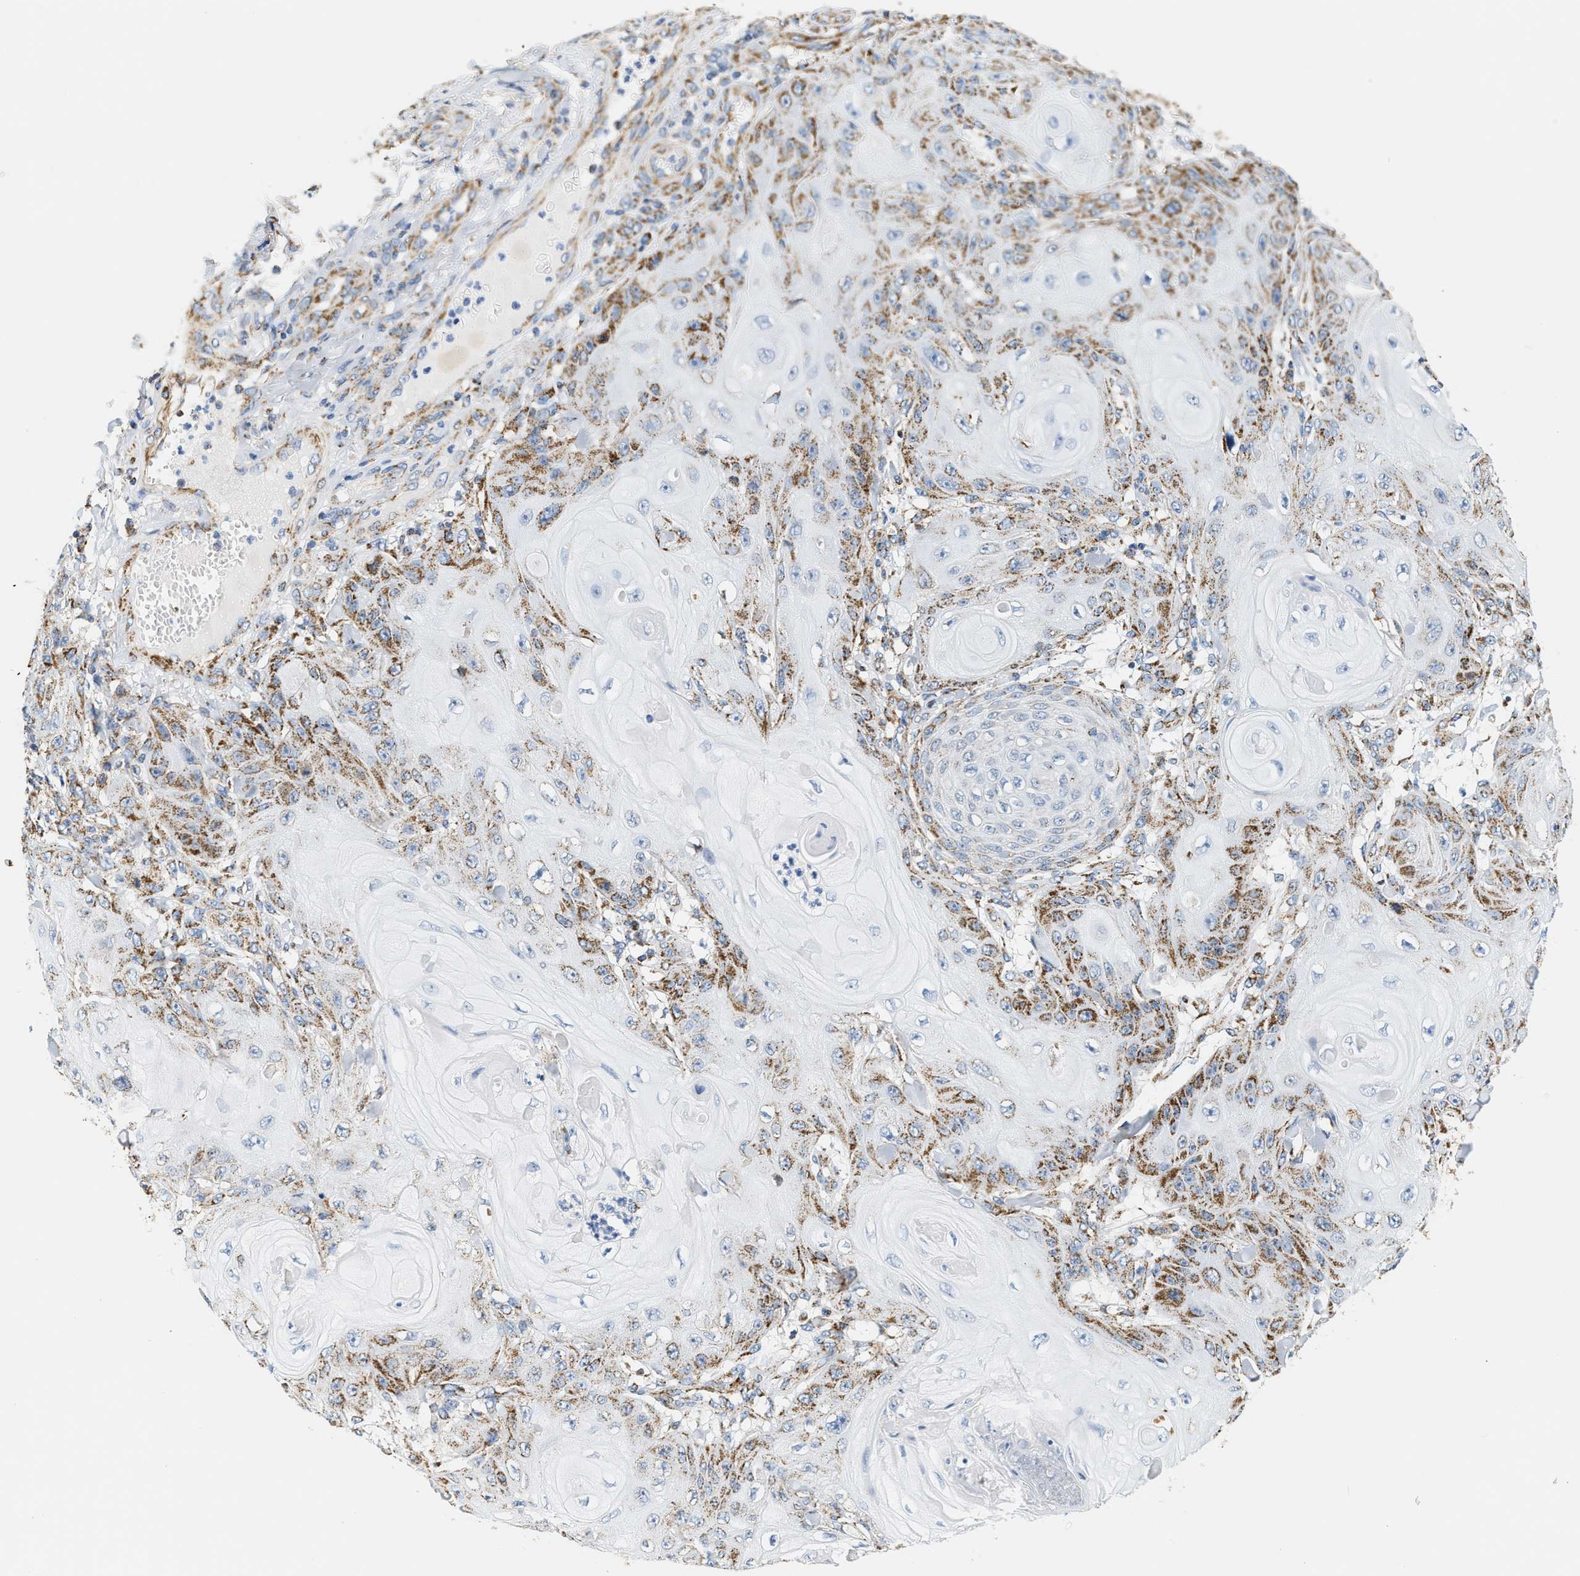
{"staining": {"intensity": "moderate", "quantity": "25%-75%", "location": "cytoplasmic/membranous"}, "tissue": "skin cancer", "cell_type": "Tumor cells", "image_type": "cancer", "snomed": [{"axis": "morphology", "description": "Squamous cell carcinoma, NOS"}, {"axis": "topography", "description": "Skin"}], "caption": "About 25%-75% of tumor cells in human squamous cell carcinoma (skin) display moderate cytoplasmic/membranous protein staining as visualized by brown immunohistochemical staining.", "gene": "SHMT2", "patient": {"sex": "male", "age": 74}}